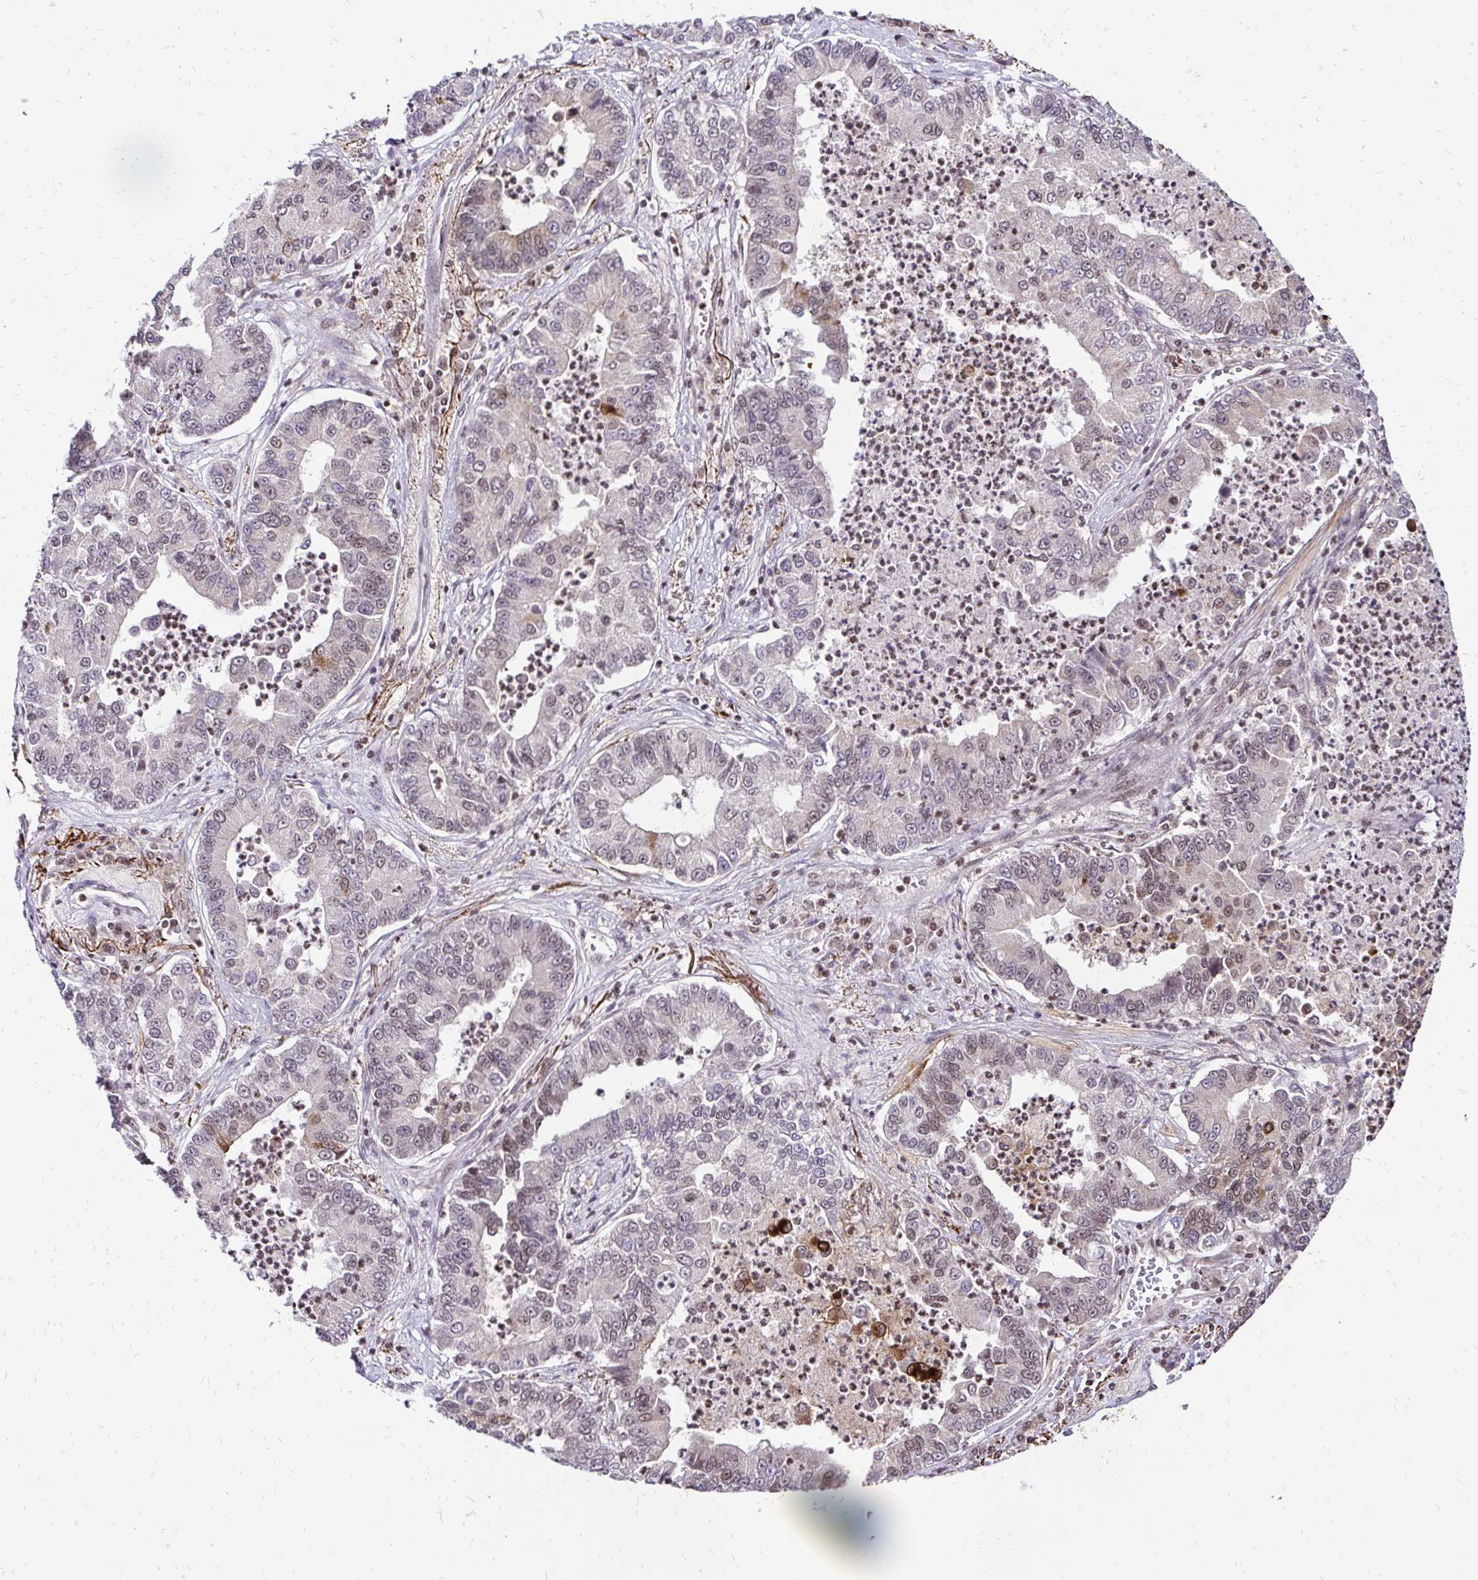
{"staining": {"intensity": "moderate", "quantity": "25%-75%", "location": "nuclear"}, "tissue": "lung cancer", "cell_type": "Tumor cells", "image_type": "cancer", "snomed": [{"axis": "morphology", "description": "Adenocarcinoma, NOS"}, {"axis": "topography", "description": "Lung"}], "caption": "IHC of lung adenocarcinoma exhibits medium levels of moderate nuclear positivity in about 25%-75% of tumor cells.", "gene": "GLYR1", "patient": {"sex": "female", "age": 57}}